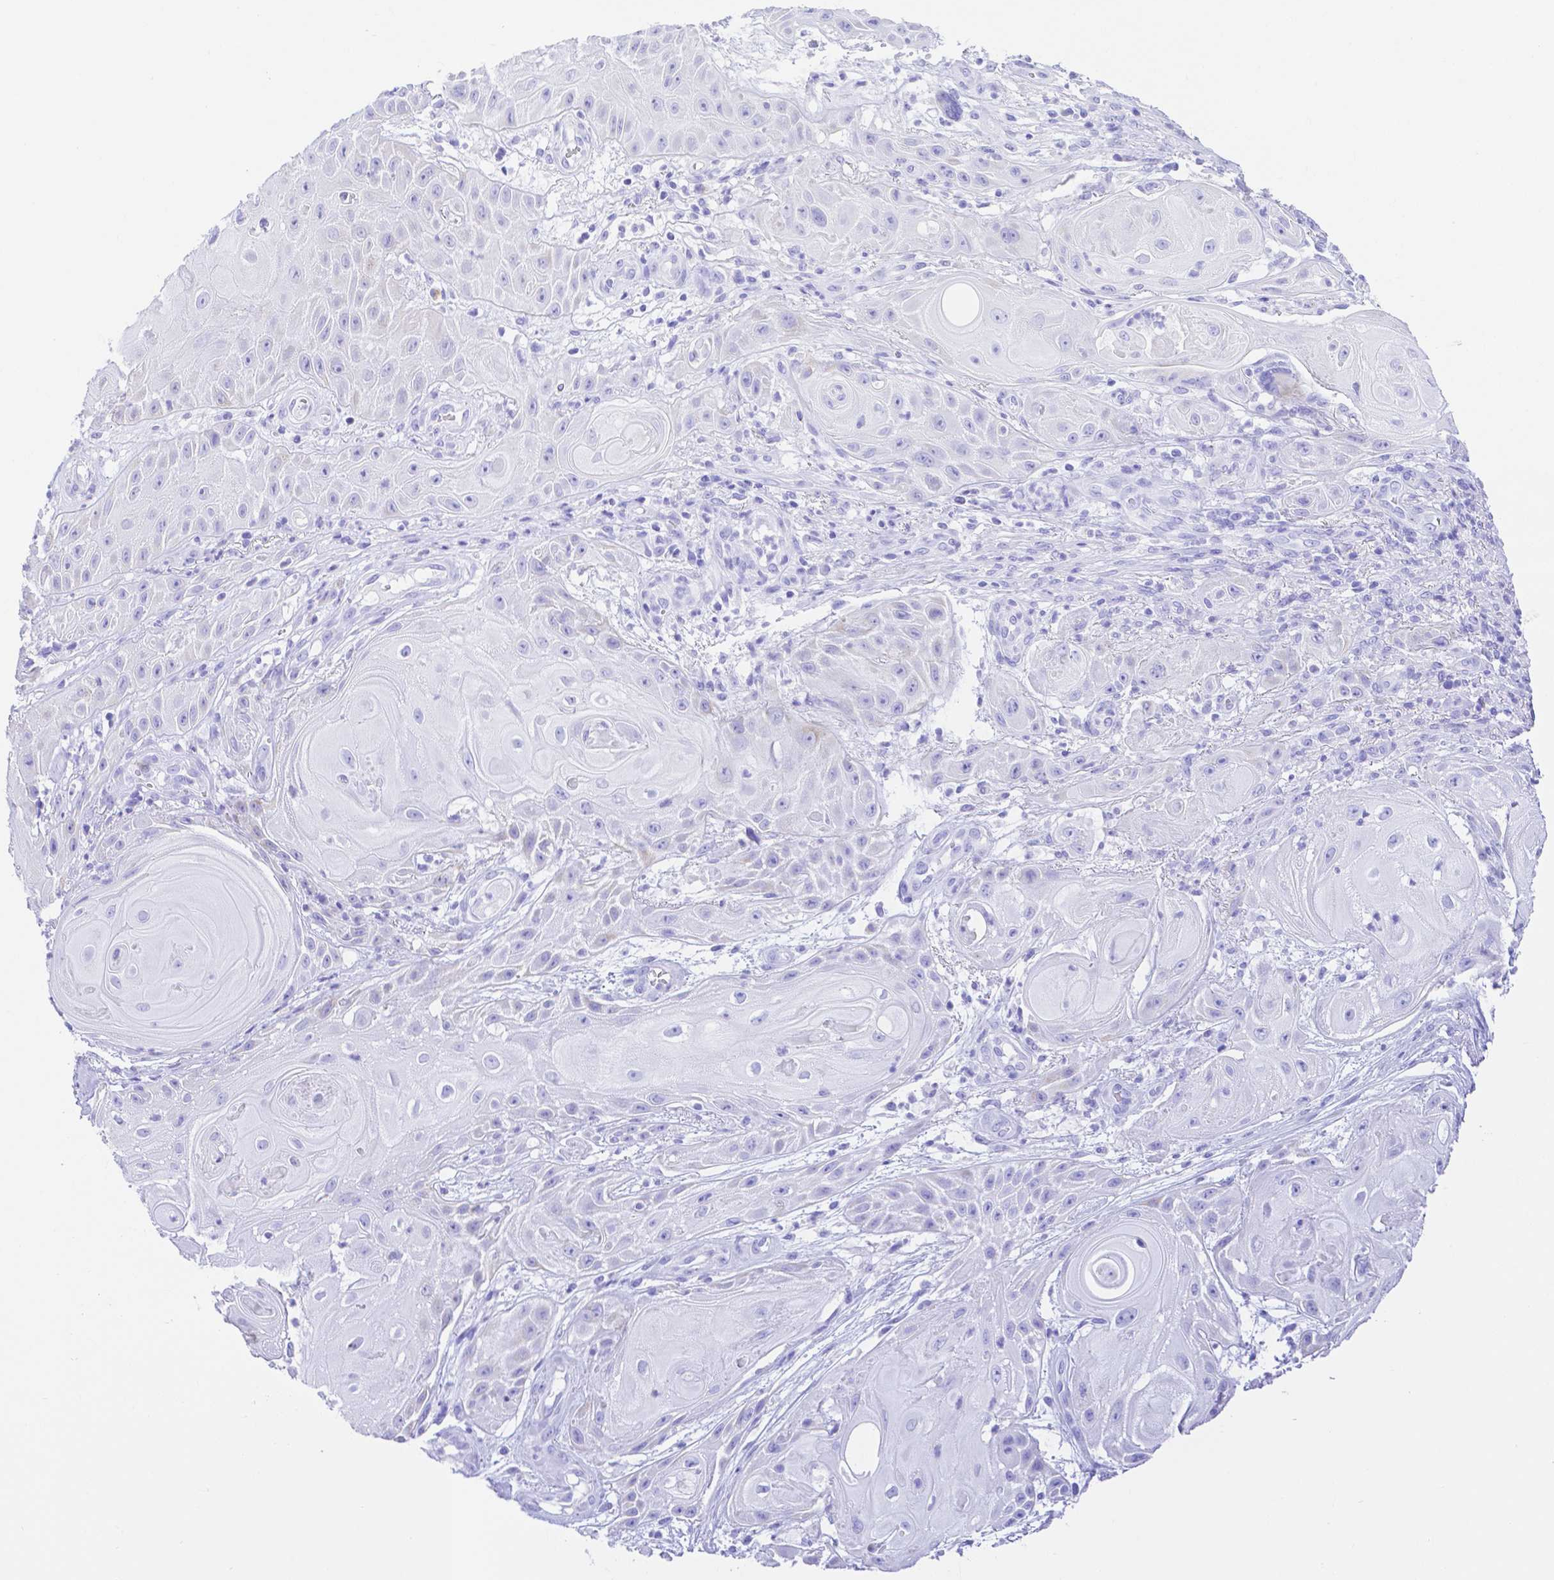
{"staining": {"intensity": "negative", "quantity": "none", "location": "none"}, "tissue": "skin cancer", "cell_type": "Tumor cells", "image_type": "cancer", "snomed": [{"axis": "morphology", "description": "Squamous cell carcinoma, NOS"}, {"axis": "topography", "description": "Skin"}], "caption": "The immunohistochemistry photomicrograph has no significant positivity in tumor cells of squamous cell carcinoma (skin) tissue.", "gene": "SMR3A", "patient": {"sex": "male", "age": 62}}